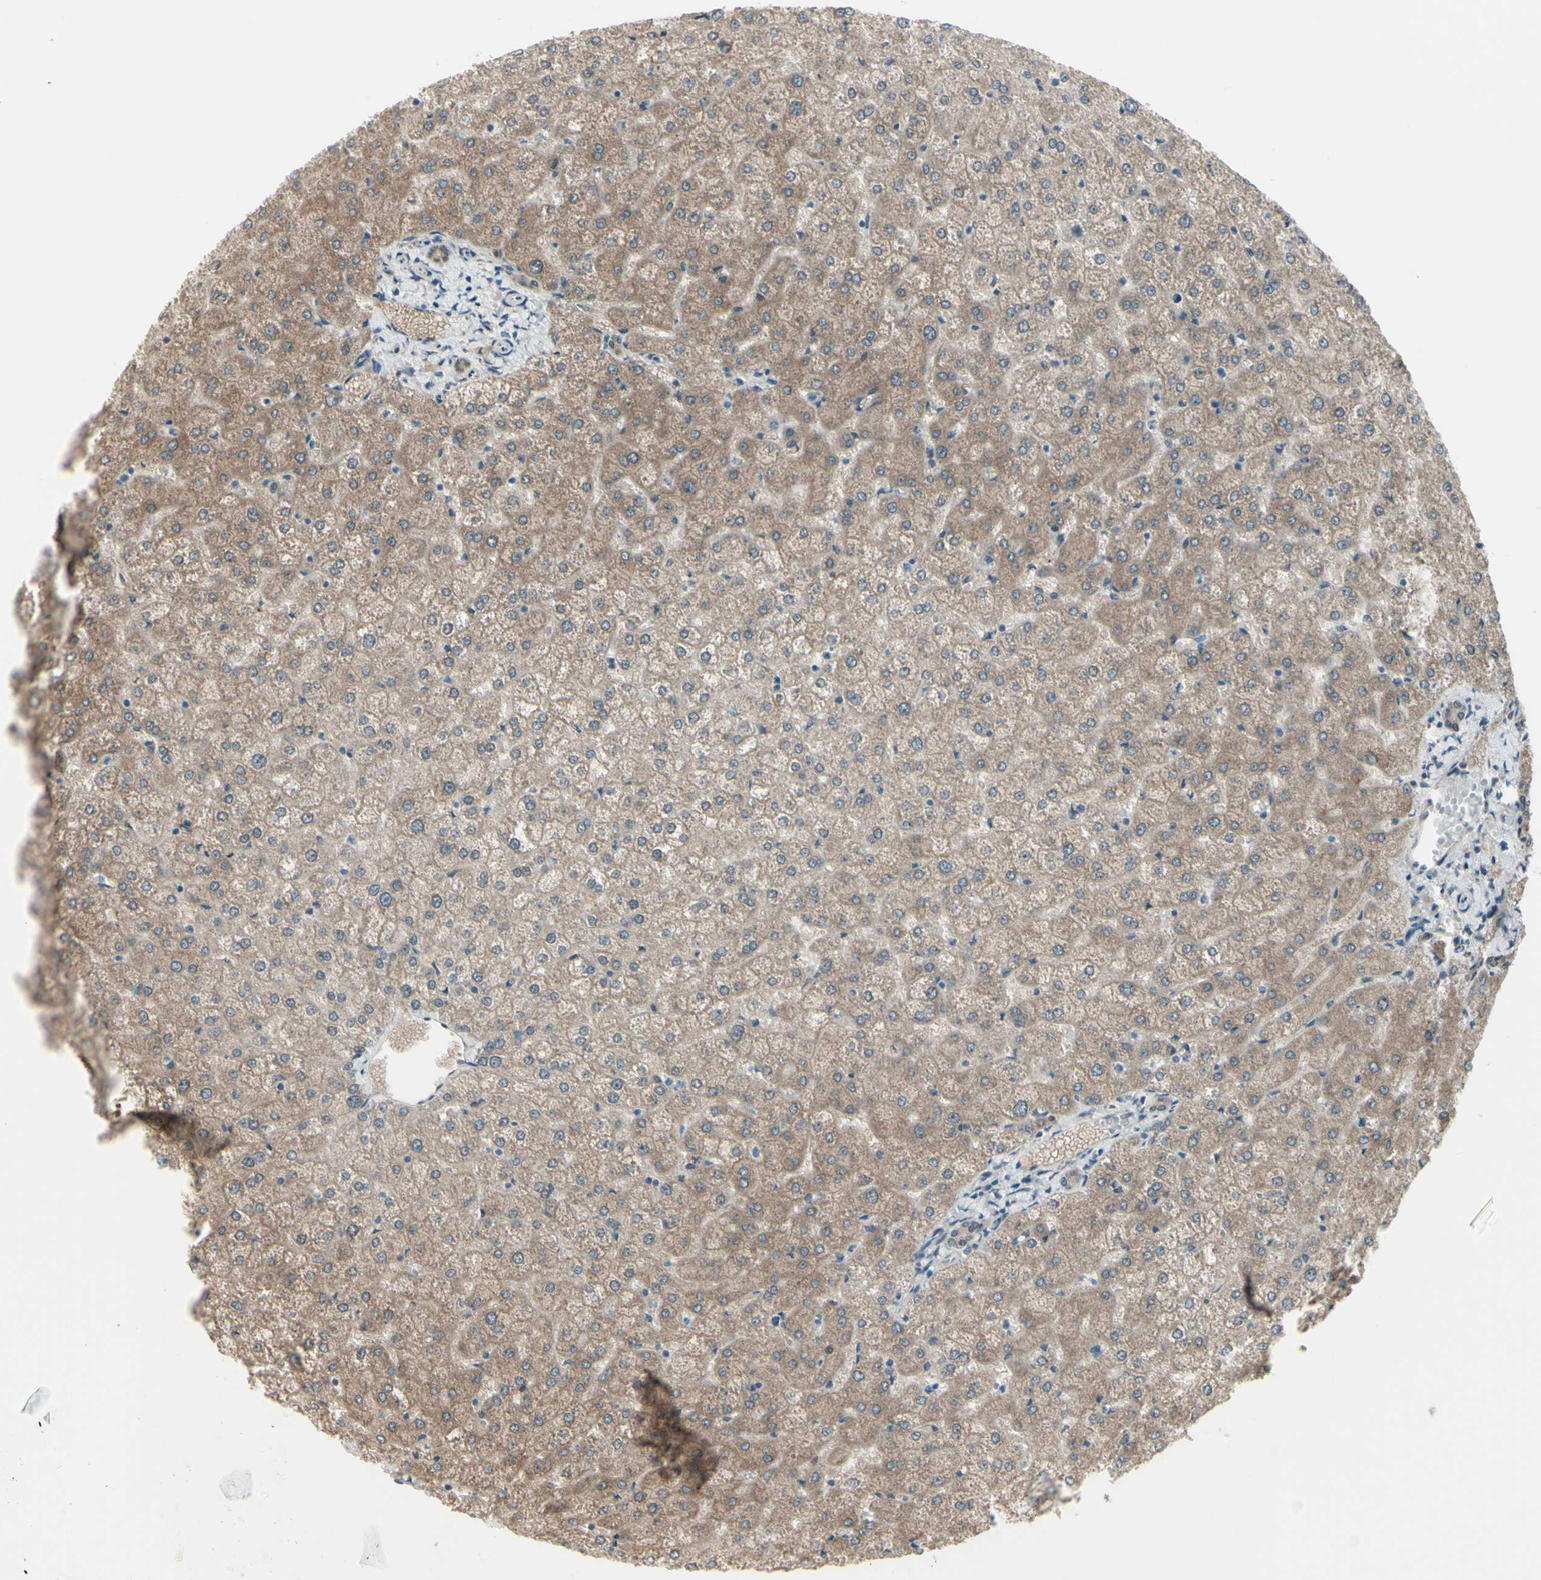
{"staining": {"intensity": "weak", "quantity": ">75%", "location": "cytoplasmic/membranous"}, "tissue": "liver", "cell_type": "Cholangiocytes", "image_type": "normal", "snomed": [{"axis": "morphology", "description": "Normal tissue, NOS"}, {"axis": "topography", "description": "Liver"}], "caption": "Normal liver displays weak cytoplasmic/membranous staining in approximately >75% of cholangiocytes, visualized by immunohistochemistry. The staining was performed using DAB (3,3'-diaminobenzidine), with brown indicating positive protein expression. Nuclei are stained blue with hematoxylin.", "gene": "NAXD", "patient": {"sex": "female", "age": 32}}